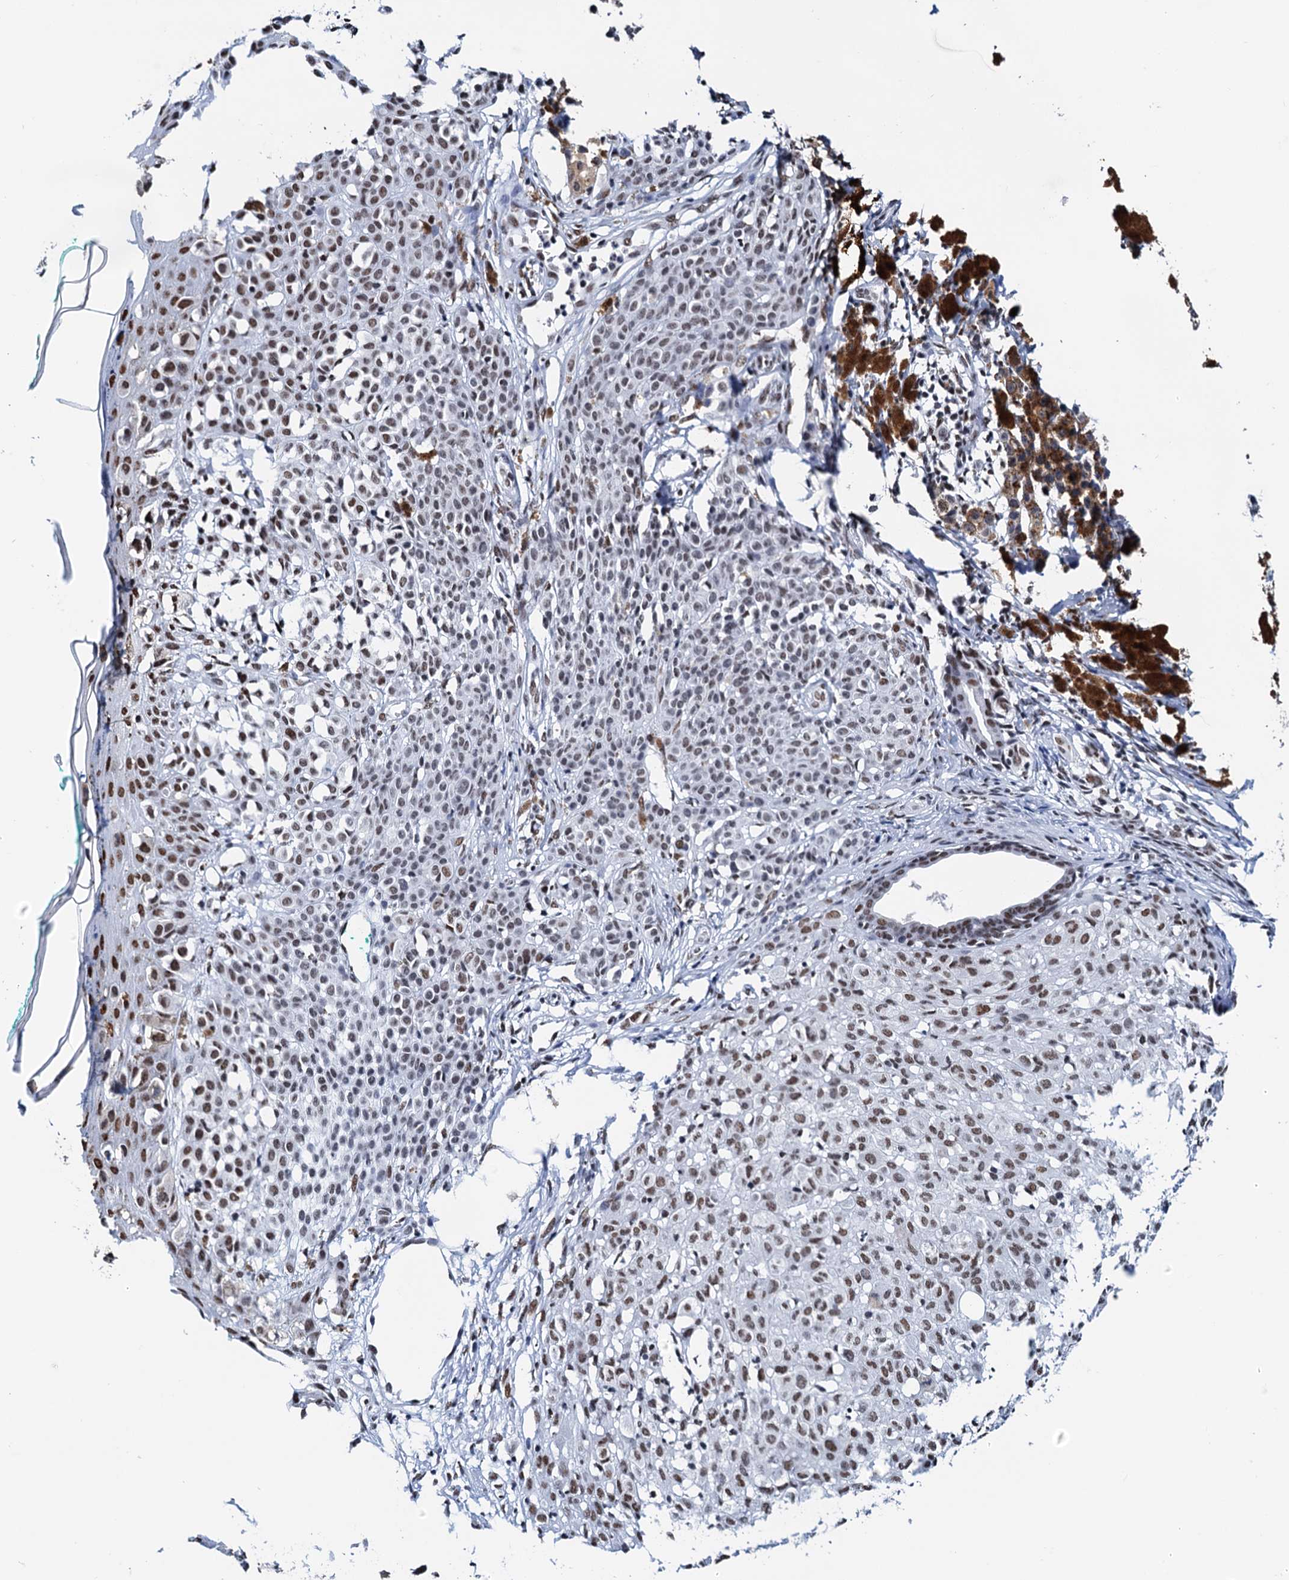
{"staining": {"intensity": "moderate", "quantity": "25%-75%", "location": "cytoplasmic/membranous,nuclear"}, "tissue": "melanoma", "cell_type": "Tumor cells", "image_type": "cancer", "snomed": [{"axis": "morphology", "description": "Malignant melanoma, NOS"}, {"axis": "topography", "description": "Skin of leg"}], "caption": "IHC (DAB (3,3'-diaminobenzidine)) staining of human melanoma reveals moderate cytoplasmic/membranous and nuclear protein expression in about 25%-75% of tumor cells.", "gene": "SLTM", "patient": {"sex": "female", "age": 72}}